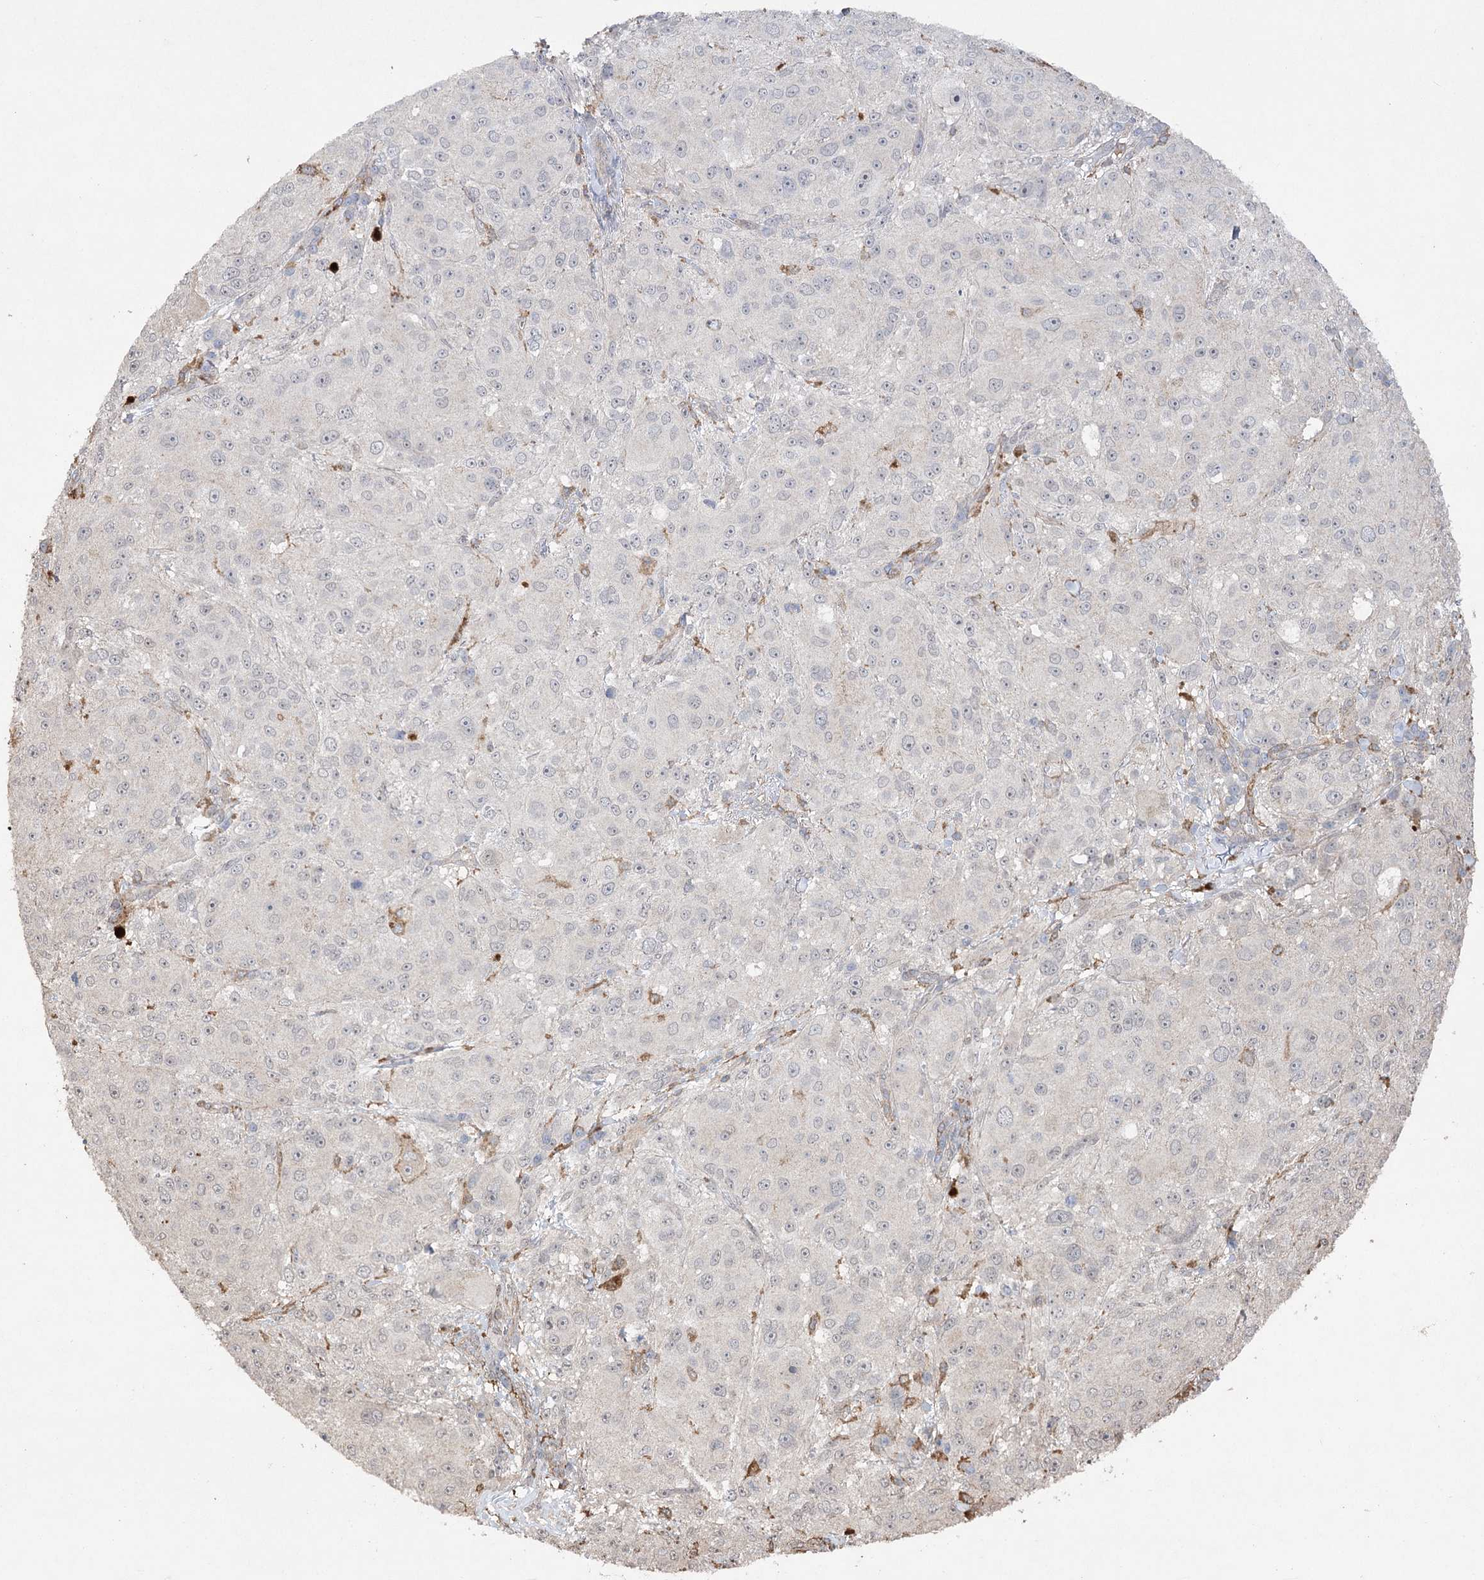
{"staining": {"intensity": "negative", "quantity": "none", "location": "none"}, "tissue": "melanoma", "cell_type": "Tumor cells", "image_type": "cancer", "snomed": [{"axis": "morphology", "description": "Necrosis, NOS"}, {"axis": "morphology", "description": "Malignant melanoma, NOS"}, {"axis": "topography", "description": "Skin"}], "caption": "The histopathology image exhibits no staining of tumor cells in melanoma.", "gene": "OBSL1", "patient": {"sex": "female", "age": 87}}